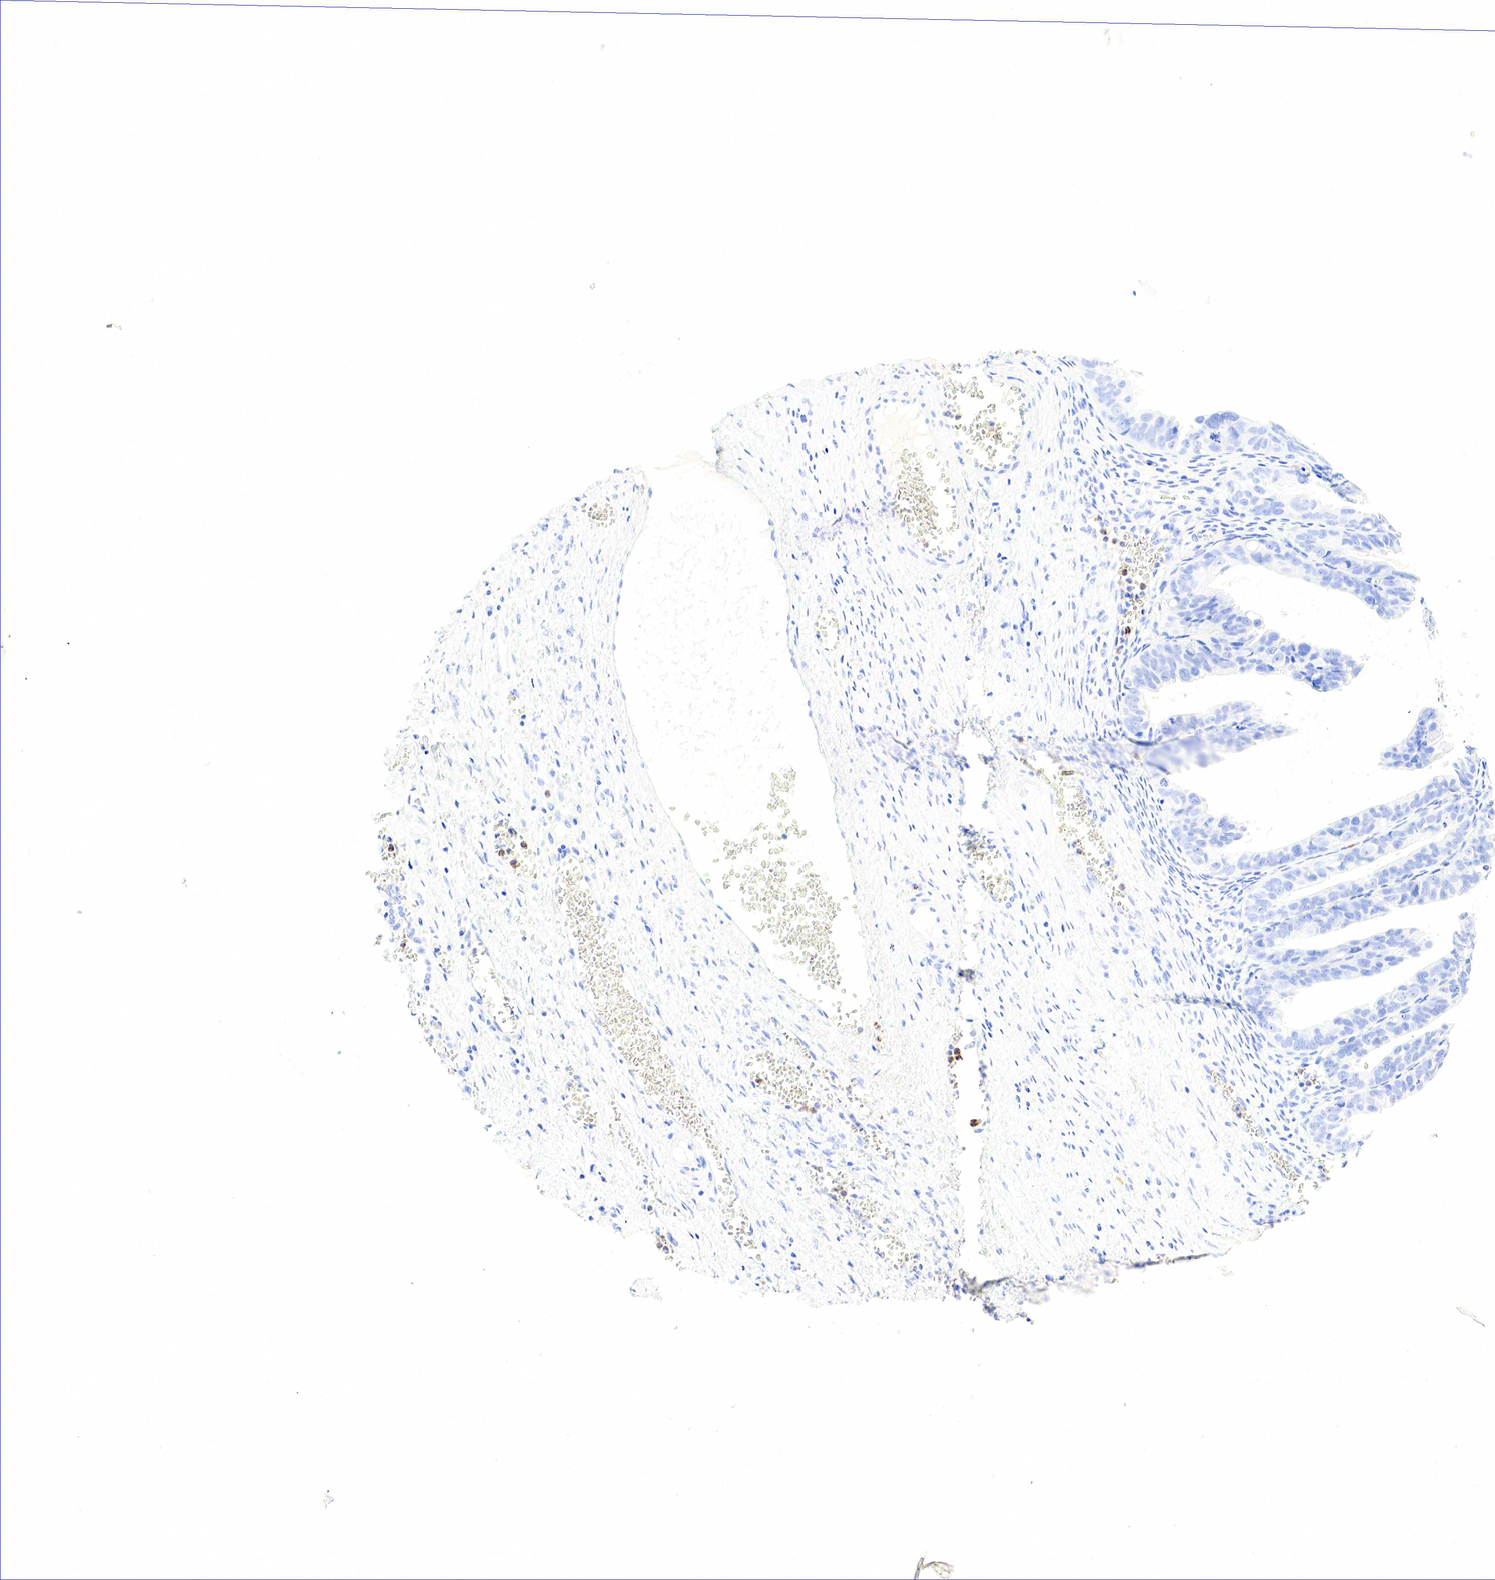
{"staining": {"intensity": "negative", "quantity": "none", "location": "none"}, "tissue": "ovarian cancer", "cell_type": "Tumor cells", "image_type": "cancer", "snomed": [{"axis": "morphology", "description": "Carcinoma, endometroid"}, {"axis": "topography", "description": "Ovary"}], "caption": "This is an immunohistochemistry (IHC) micrograph of human ovarian cancer (endometroid carcinoma). There is no expression in tumor cells.", "gene": "FUT4", "patient": {"sex": "female", "age": 85}}